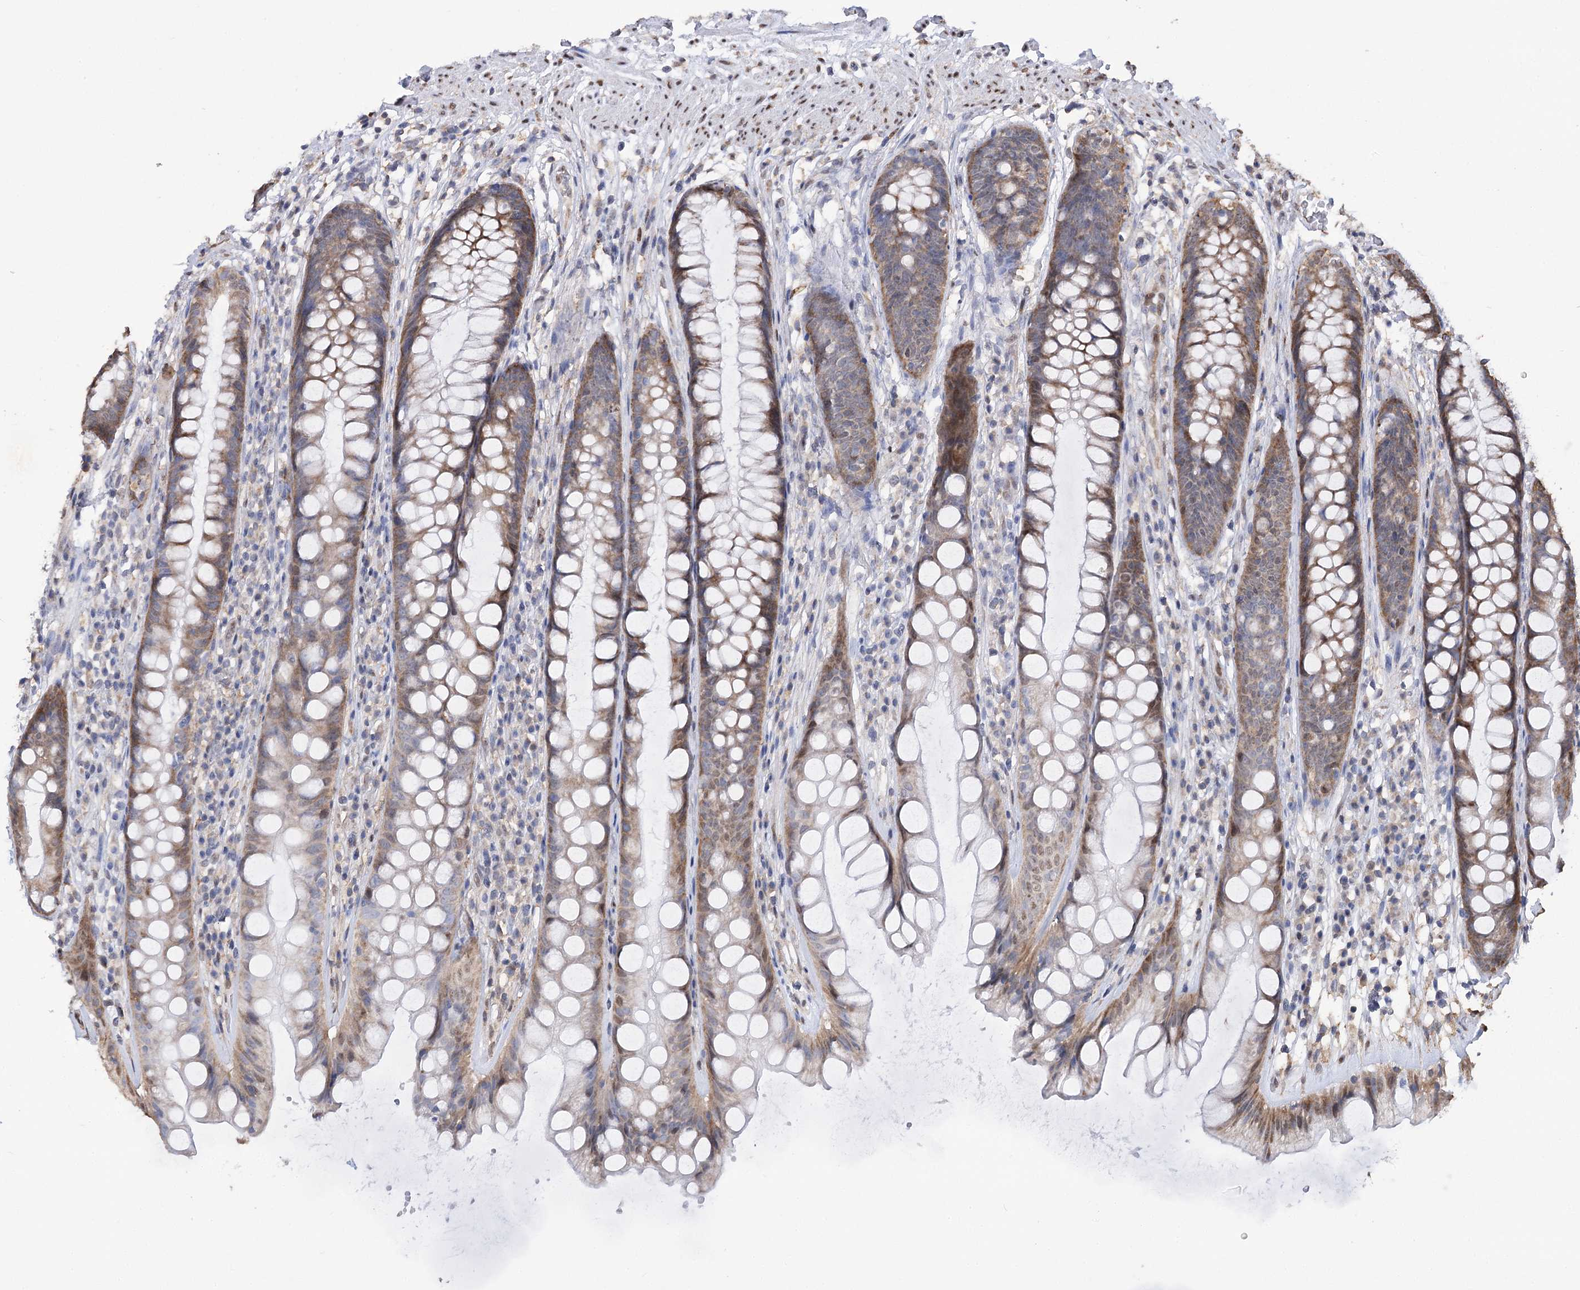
{"staining": {"intensity": "moderate", "quantity": ">75%", "location": "cytoplasmic/membranous"}, "tissue": "rectum", "cell_type": "Glandular cells", "image_type": "normal", "snomed": [{"axis": "morphology", "description": "Normal tissue, NOS"}, {"axis": "topography", "description": "Rectum"}], "caption": "Normal rectum was stained to show a protein in brown. There is medium levels of moderate cytoplasmic/membranous expression in approximately >75% of glandular cells. Nuclei are stained in blue.", "gene": "NFU1", "patient": {"sex": "male", "age": 74}}